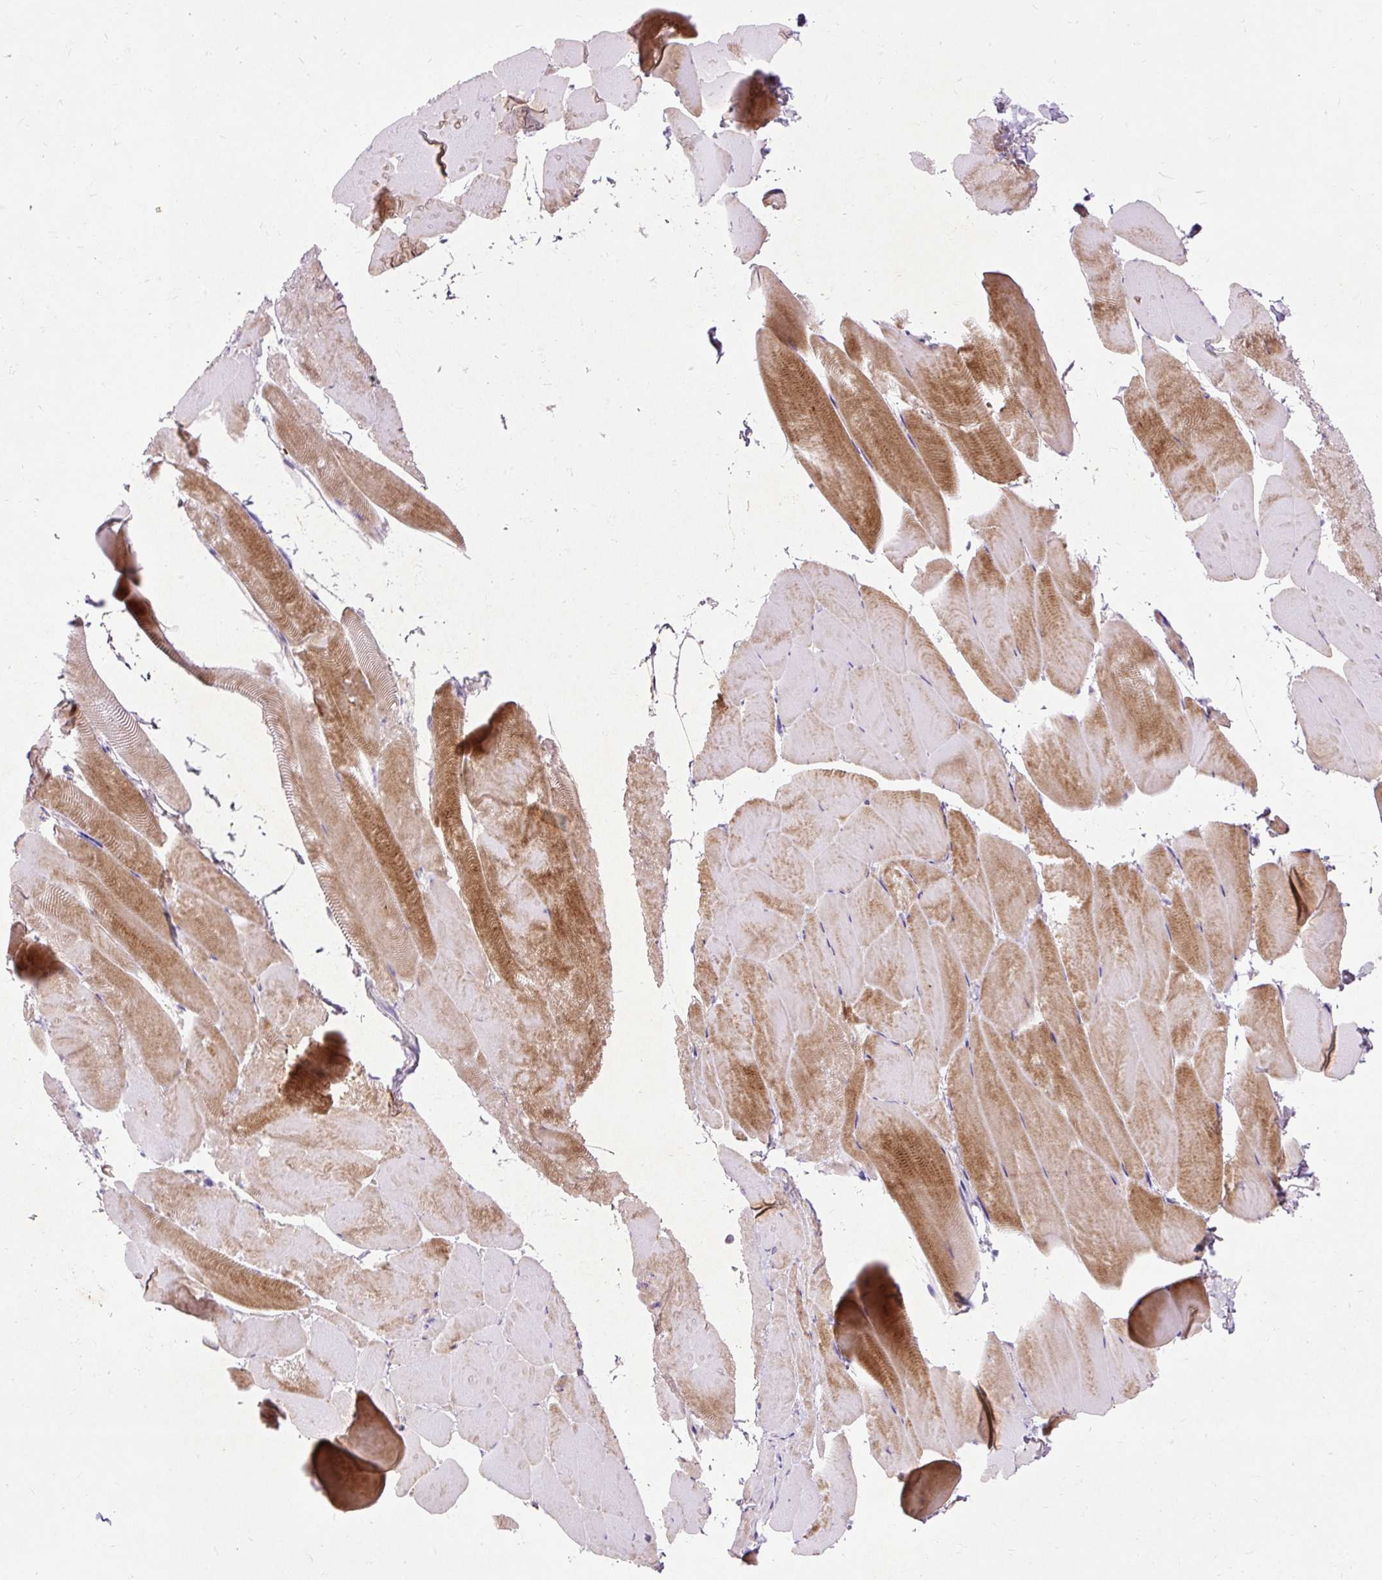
{"staining": {"intensity": "moderate", "quantity": "25%-75%", "location": "cytoplasmic/membranous"}, "tissue": "skeletal muscle", "cell_type": "Myocytes", "image_type": "normal", "snomed": [{"axis": "morphology", "description": "Normal tissue, NOS"}, {"axis": "topography", "description": "Skeletal muscle"}], "caption": "Myocytes demonstrate medium levels of moderate cytoplasmic/membranous expression in about 25%-75% of cells in benign human skeletal muscle. (DAB = brown stain, brightfield microscopy at high magnification).", "gene": "SPC24", "patient": {"sex": "female", "age": 64}}